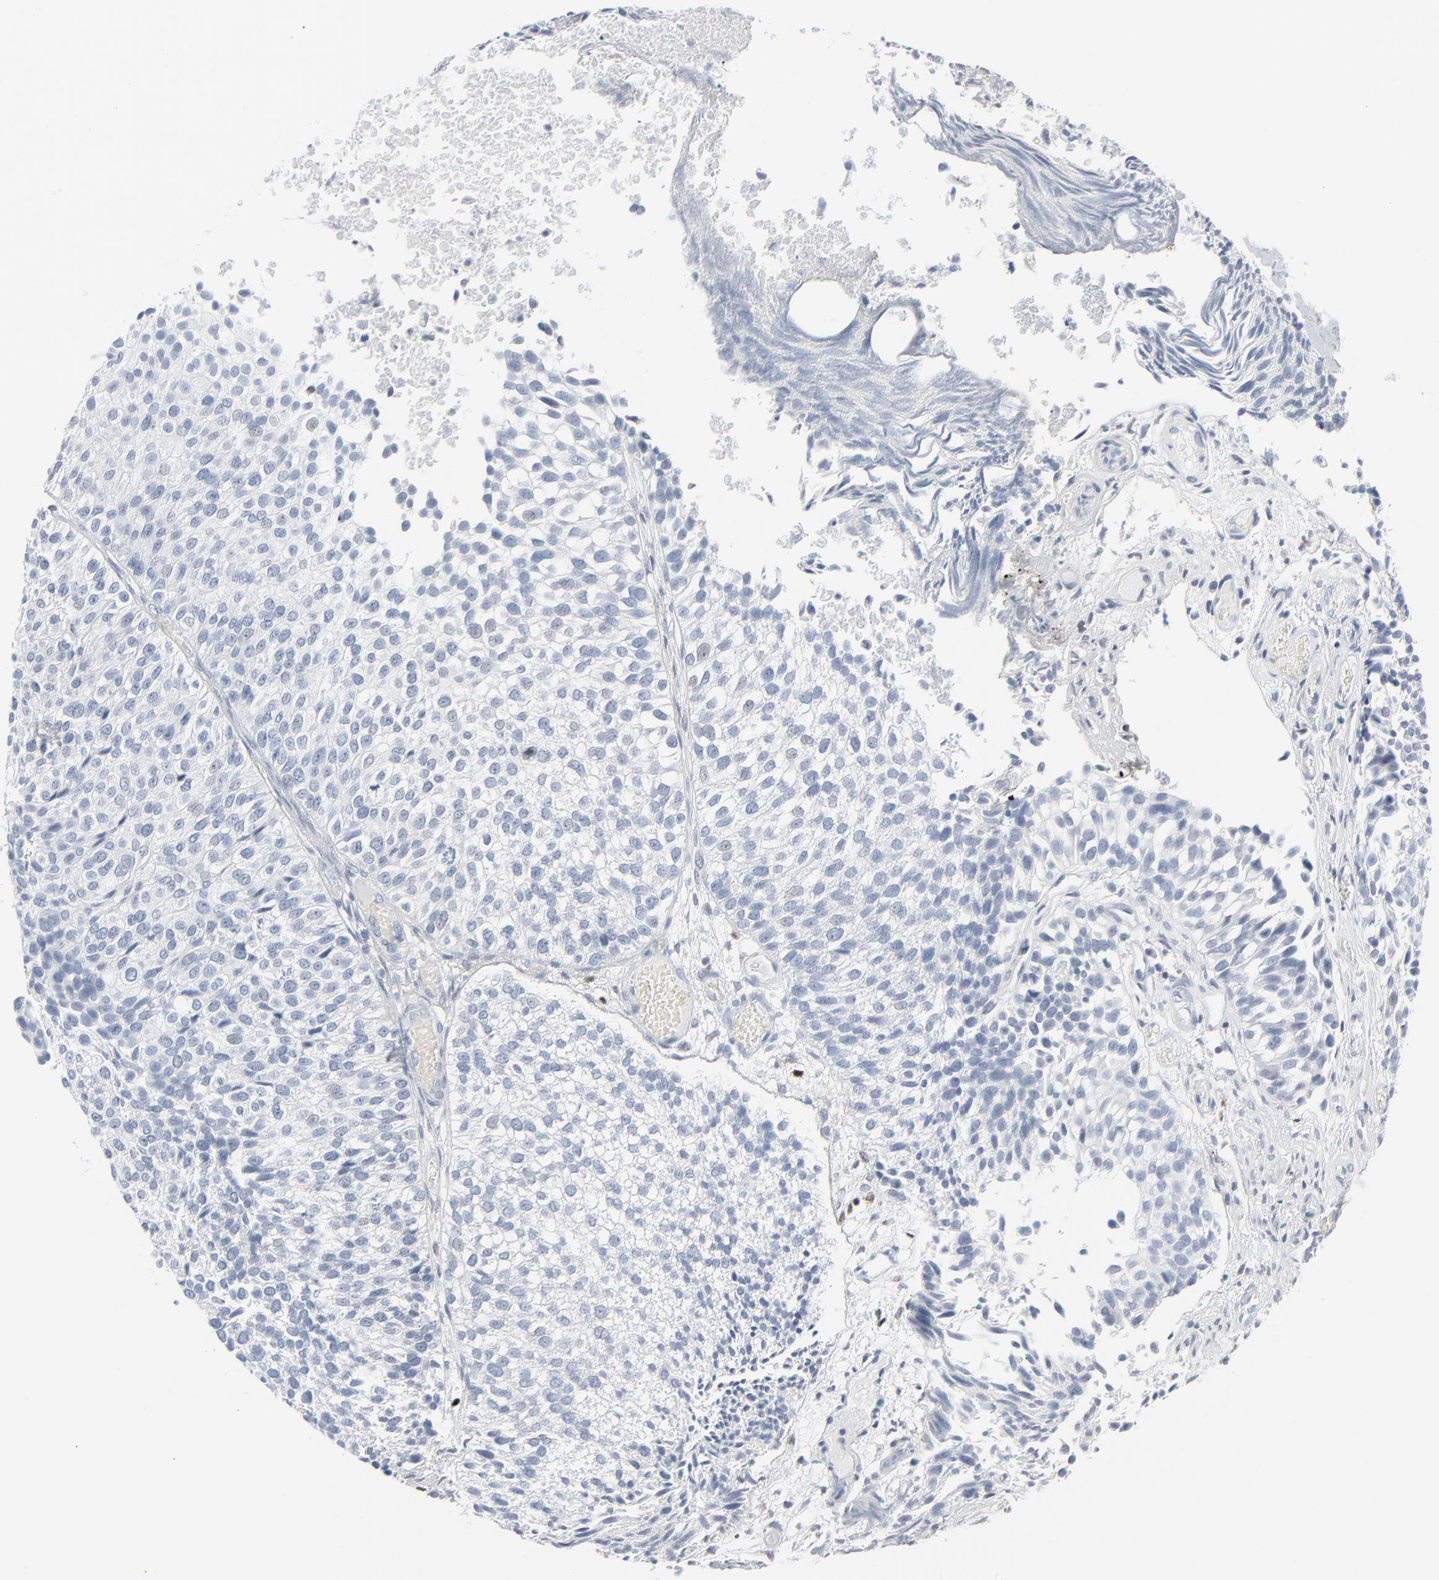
{"staining": {"intensity": "negative", "quantity": "none", "location": "none"}, "tissue": "urothelial cancer", "cell_type": "Tumor cells", "image_type": "cancer", "snomed": [{"axis": "morphology", "description": "Urothelial carcinoma, High grade"}, {"axis": "topography", "description": "Urinary bladder"}], "caption": "High power microscopy image of an IHC photomicrograph of urothelial cancer, revealing no significant expression in tumor cells.", "gene": "MITF", "patient": {"sex": "male", "age": 61}}